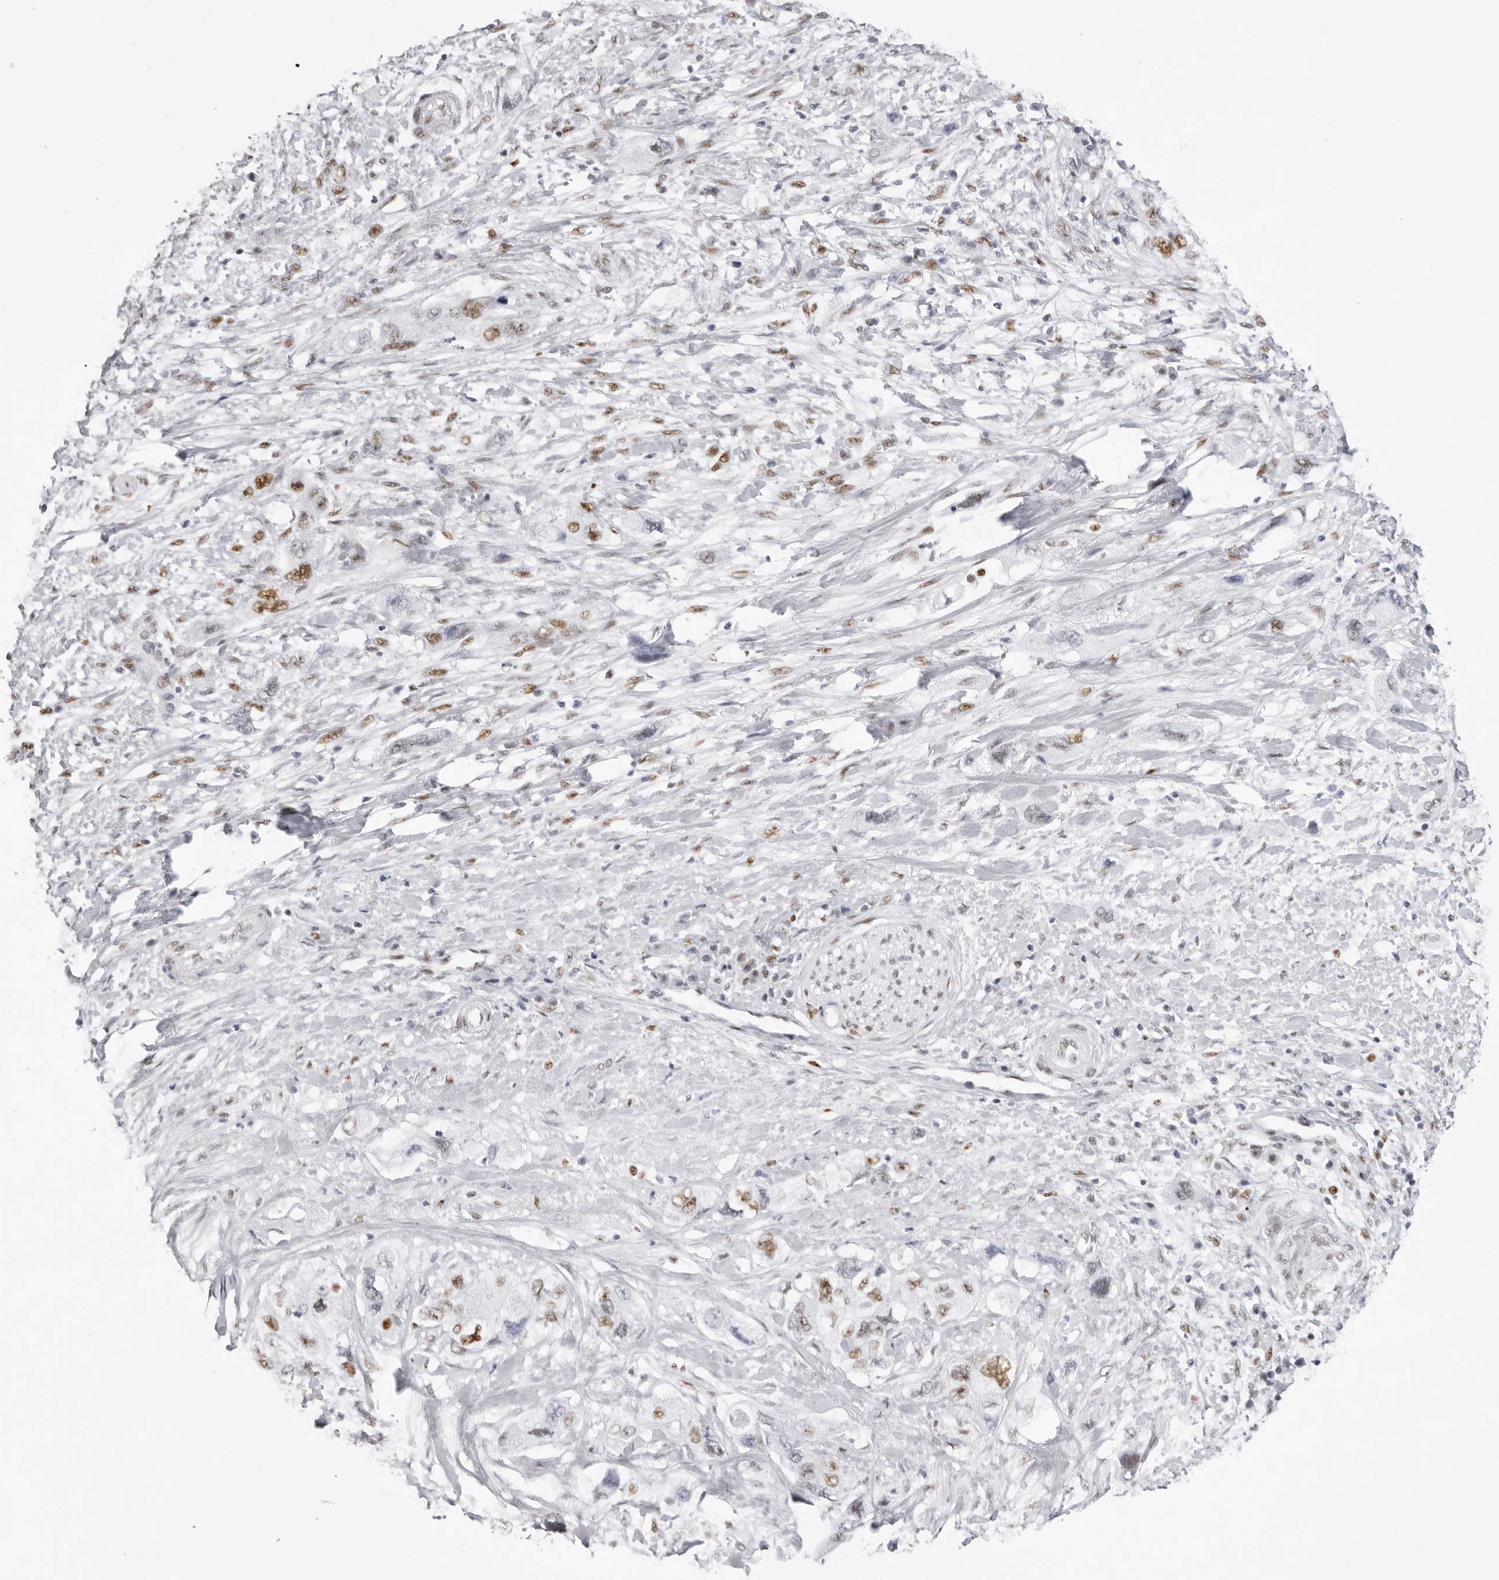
{"staining": {"intensity": "moderate", "quantity": ">75%", "location": "nuclear"}, "tissue": "pancreatic cancer", "cell_type": "Tumor cells", "image_type": "cancer", "snomed": [{"axis": "morphology", "description": "Adenocarcinoma, NOS"}, {"axis": "topography", "description": "Pancreas"}], "caption": "An image showing moderate nuclear positivity in approximately >75% of tumor cells in adenocarcinoma (pancreatic), as visualized by brown immunohistochemical staining.", "gene": "IRF2BP2", "patient": {"sex": "female", "age": 73}}